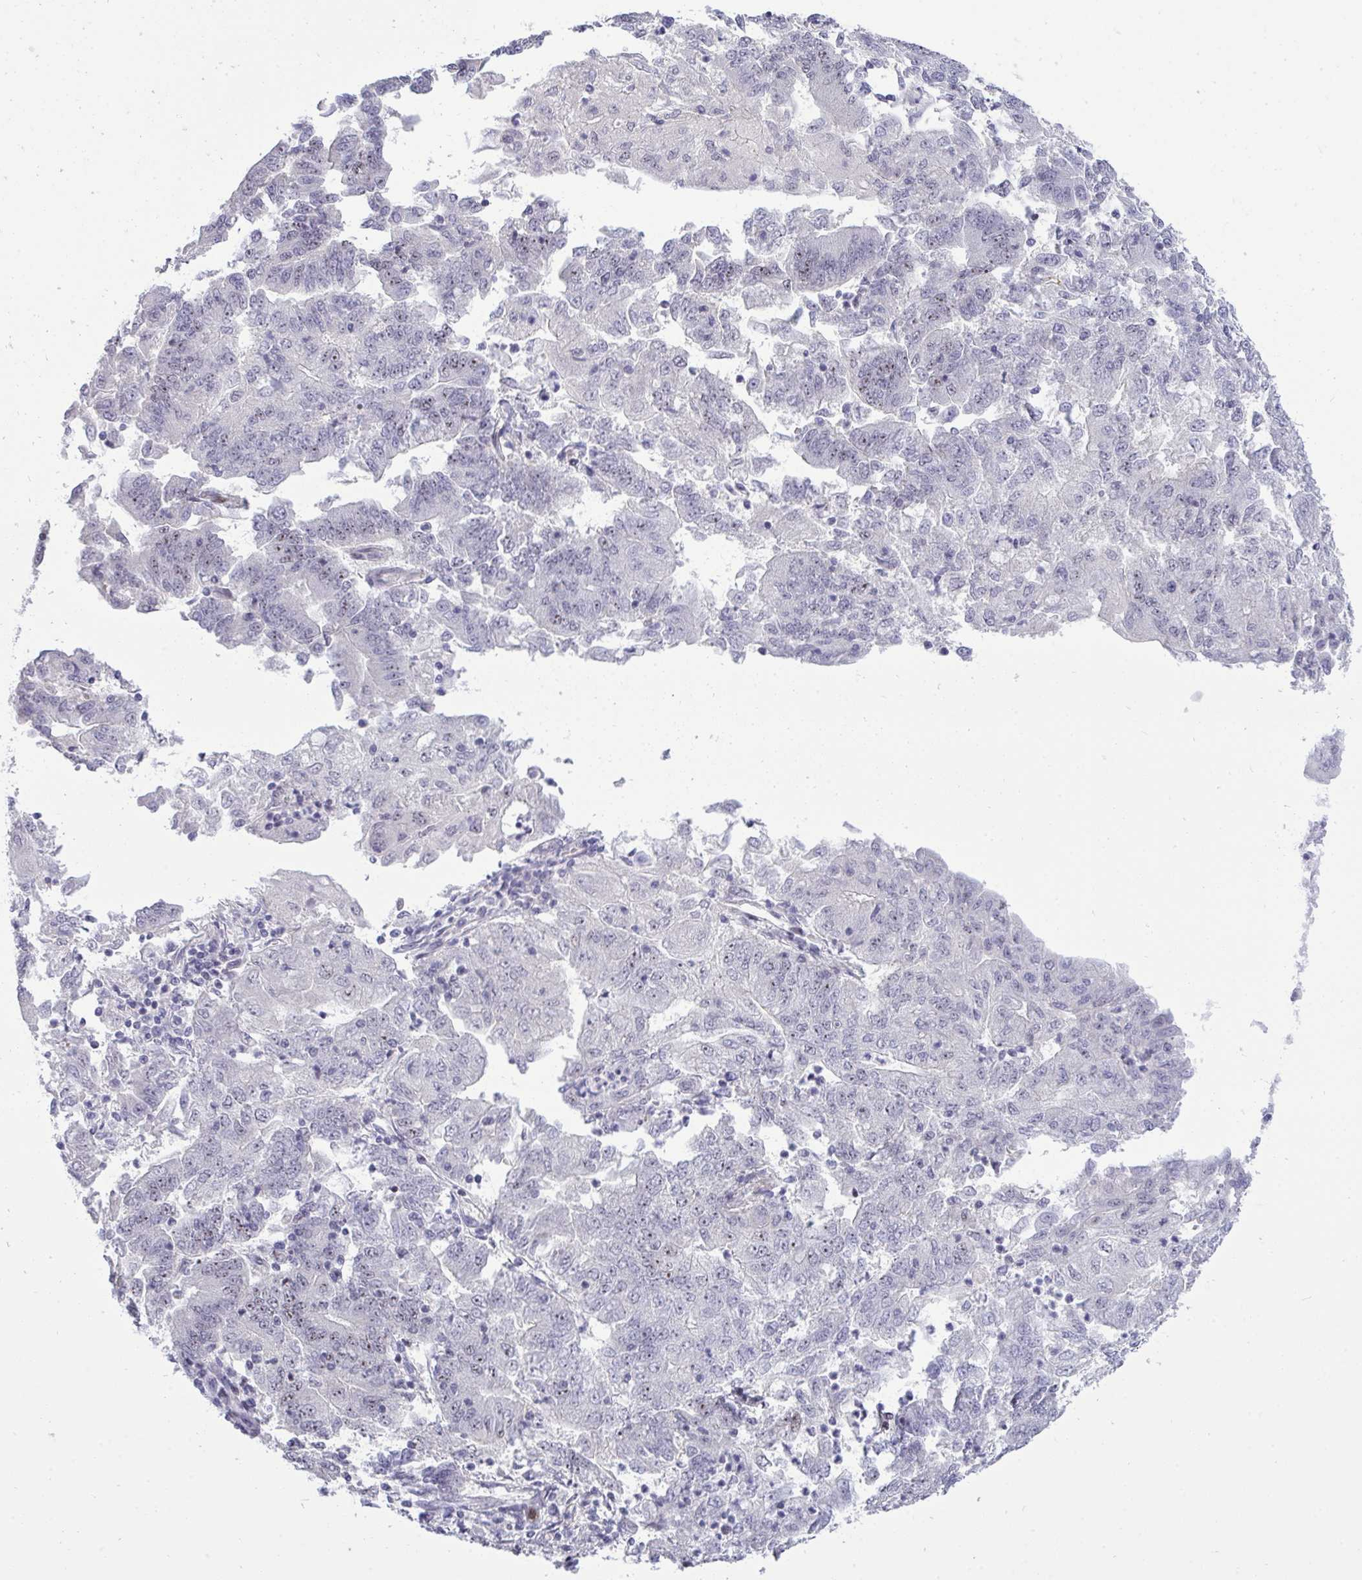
{"staining": {"intensity": "moderate", "quantity": "25%-75%", "location": "nuclear"}, "tissue": "endometrial cancer", "cell_type": "Tumor cells", "image_type": "cancer", "snomed": [{"axis": "morphology", "description": "Adenocarcinoma, NOS"}, {"axis": "topography", "description": "Endometrium"}], "caption": "A brown stain highlights moderate nuclear staining of a protein in endometrial cancer tumor cells. Nuclei are stained in blue.", "gene": "PLPPR3", "patient": {"sex": "female", "age": 70}}